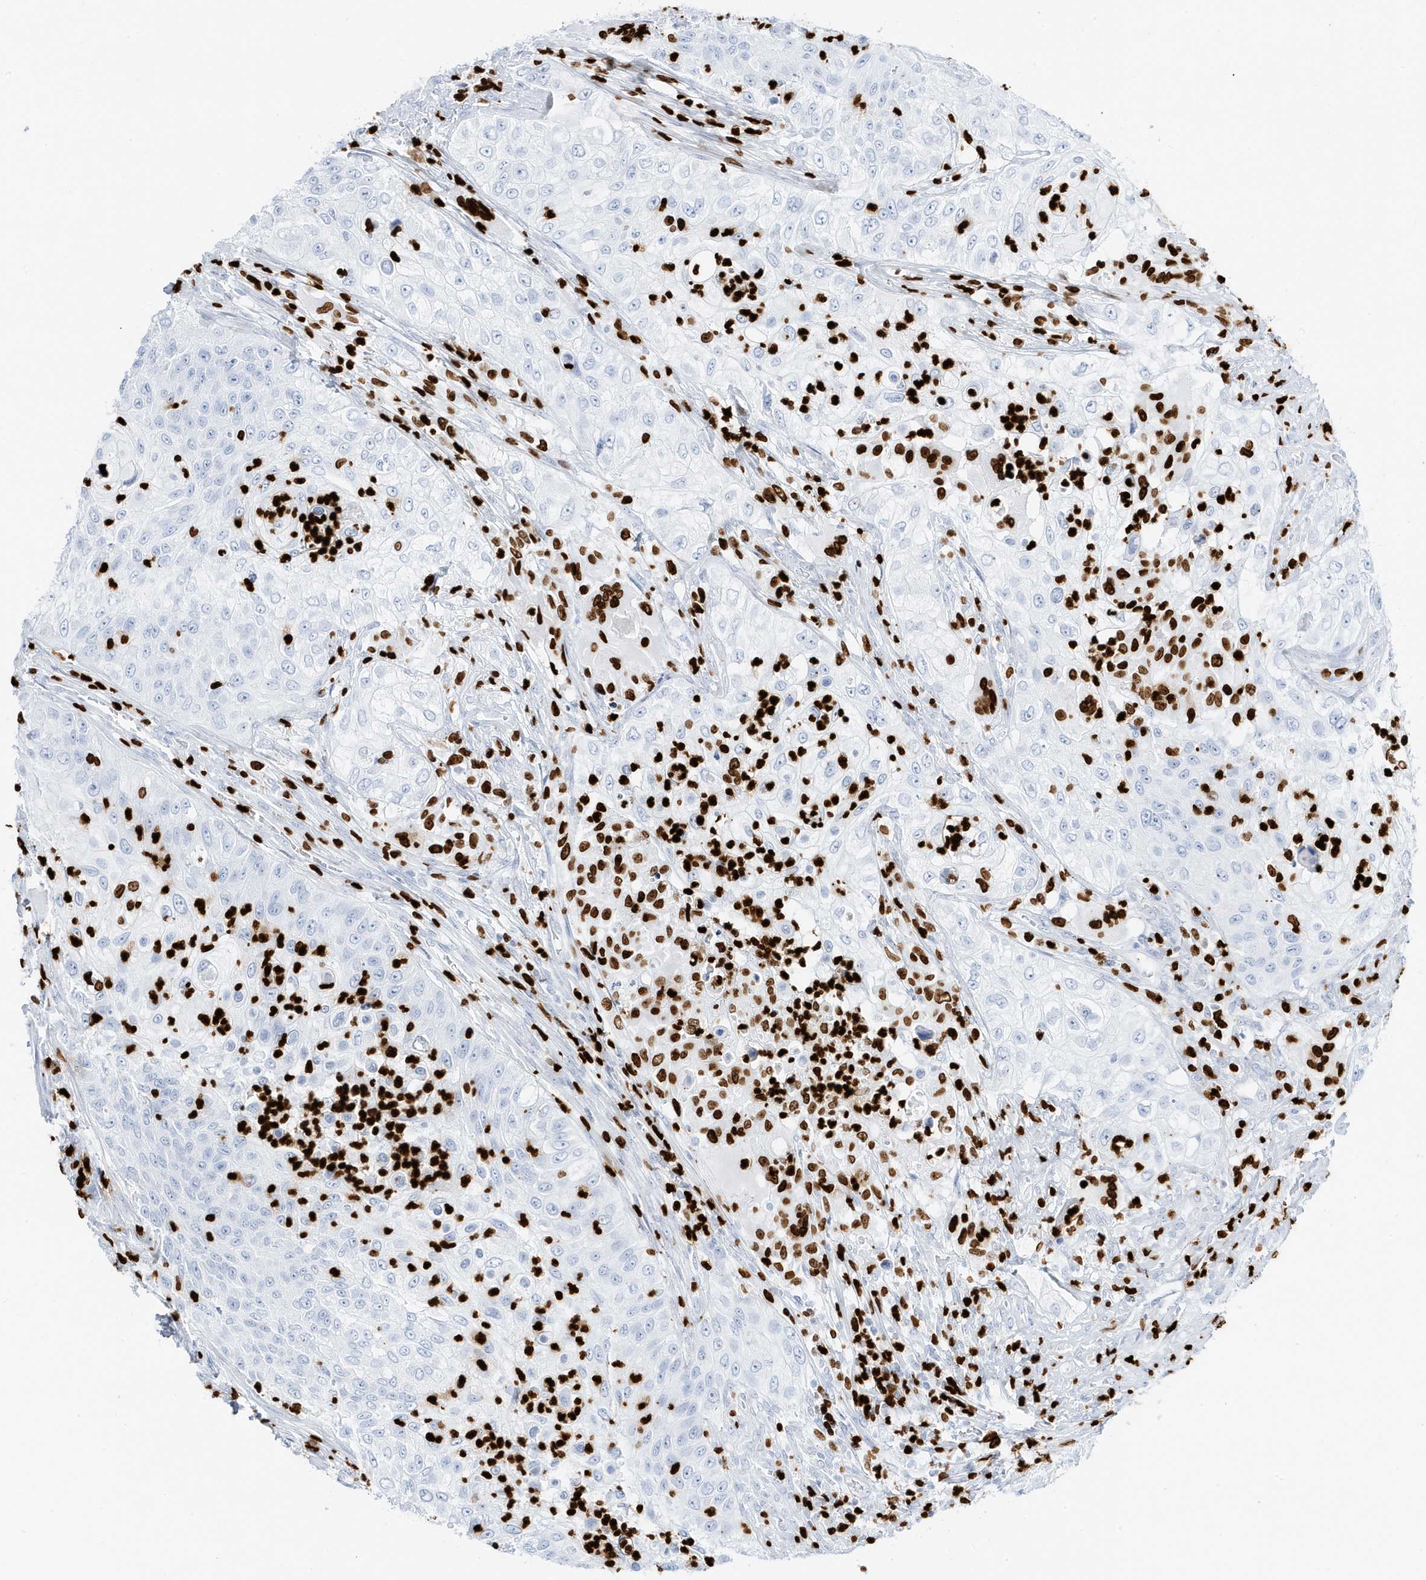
{"staining": {"intensity": "negative", "quantity": "none", "location": "none"}, "tissue": "urothelial cancer", "cell_type": "Tumor cells", "image_type": "cancer", "snomed": [{"axis": "morphology", "description": "Urothelial carcinoma, High grade"}, {"axis": "topography", "description": "Urinary bladder"}], "caption": "An image of urothelial carcinoma (high-grade) stained for a protein displays no brown staining in tumor cells. (Brightfield microscopy of DAB immunohistochemistry (IHC) at high magnification).", "gene": "MNDA", "patient": {"sex": "female", "age": 60}}